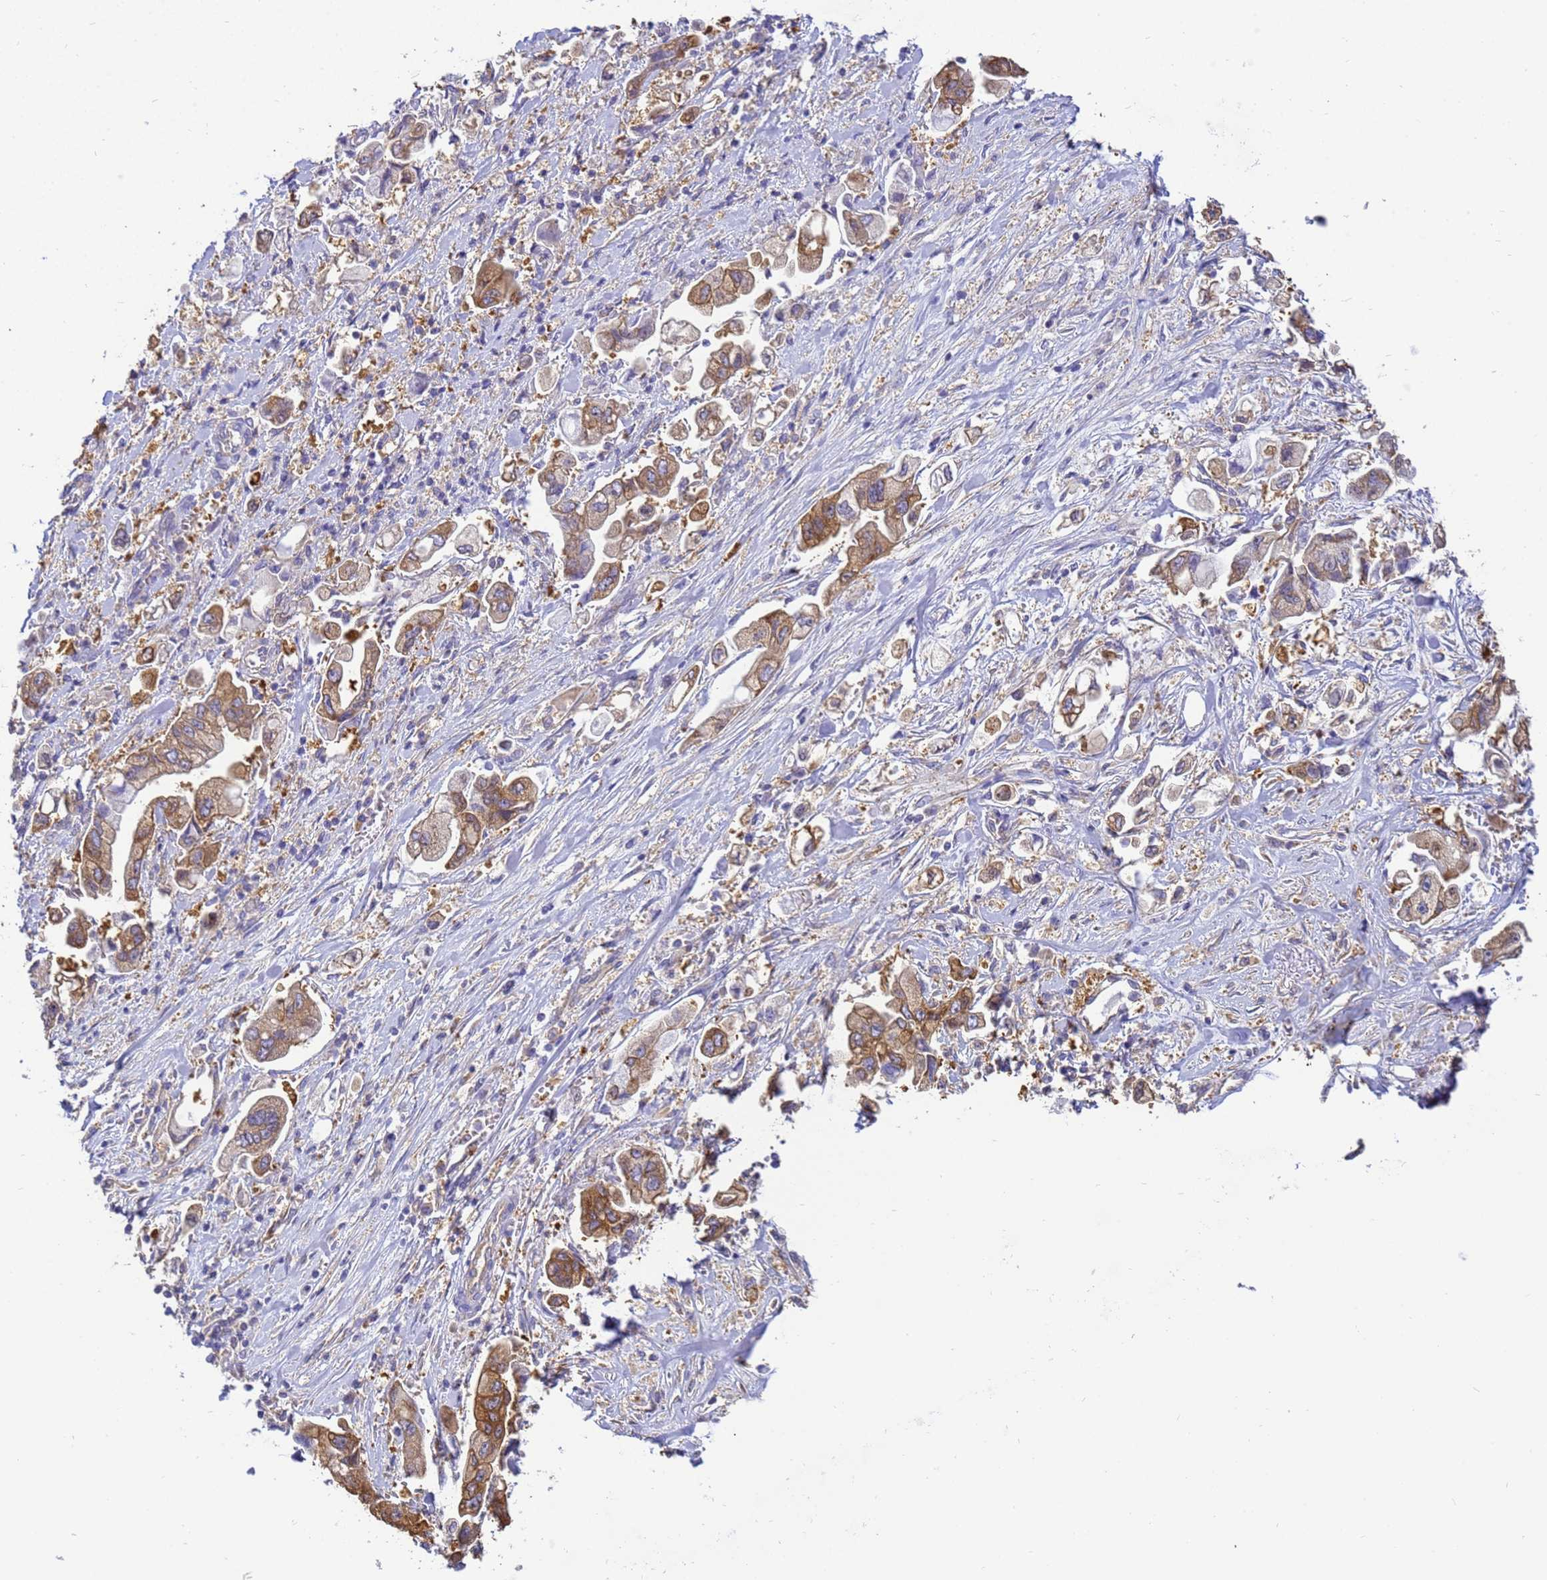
{"staining": {"intensity": "moderate", "quantity": ">75%", "location": "cytoplasmic/membranous"}, "tissue": "stomach cancer", "cell_type": "Tumor cells", "image_type": "cancer", "snomed": [{"axis": "morphology", "description": "Adenocarcinoma, NOS"}, {"axis": "topography", "description": "Stomach"}], "caption": "Immunohistochemical staining of stomach cancer displays moderate cytoplasmic/membranous protein staining in approximately >75% of tumor cells.", "gene": "NARS1", "patient": {"sex": "male", "age": 62}}